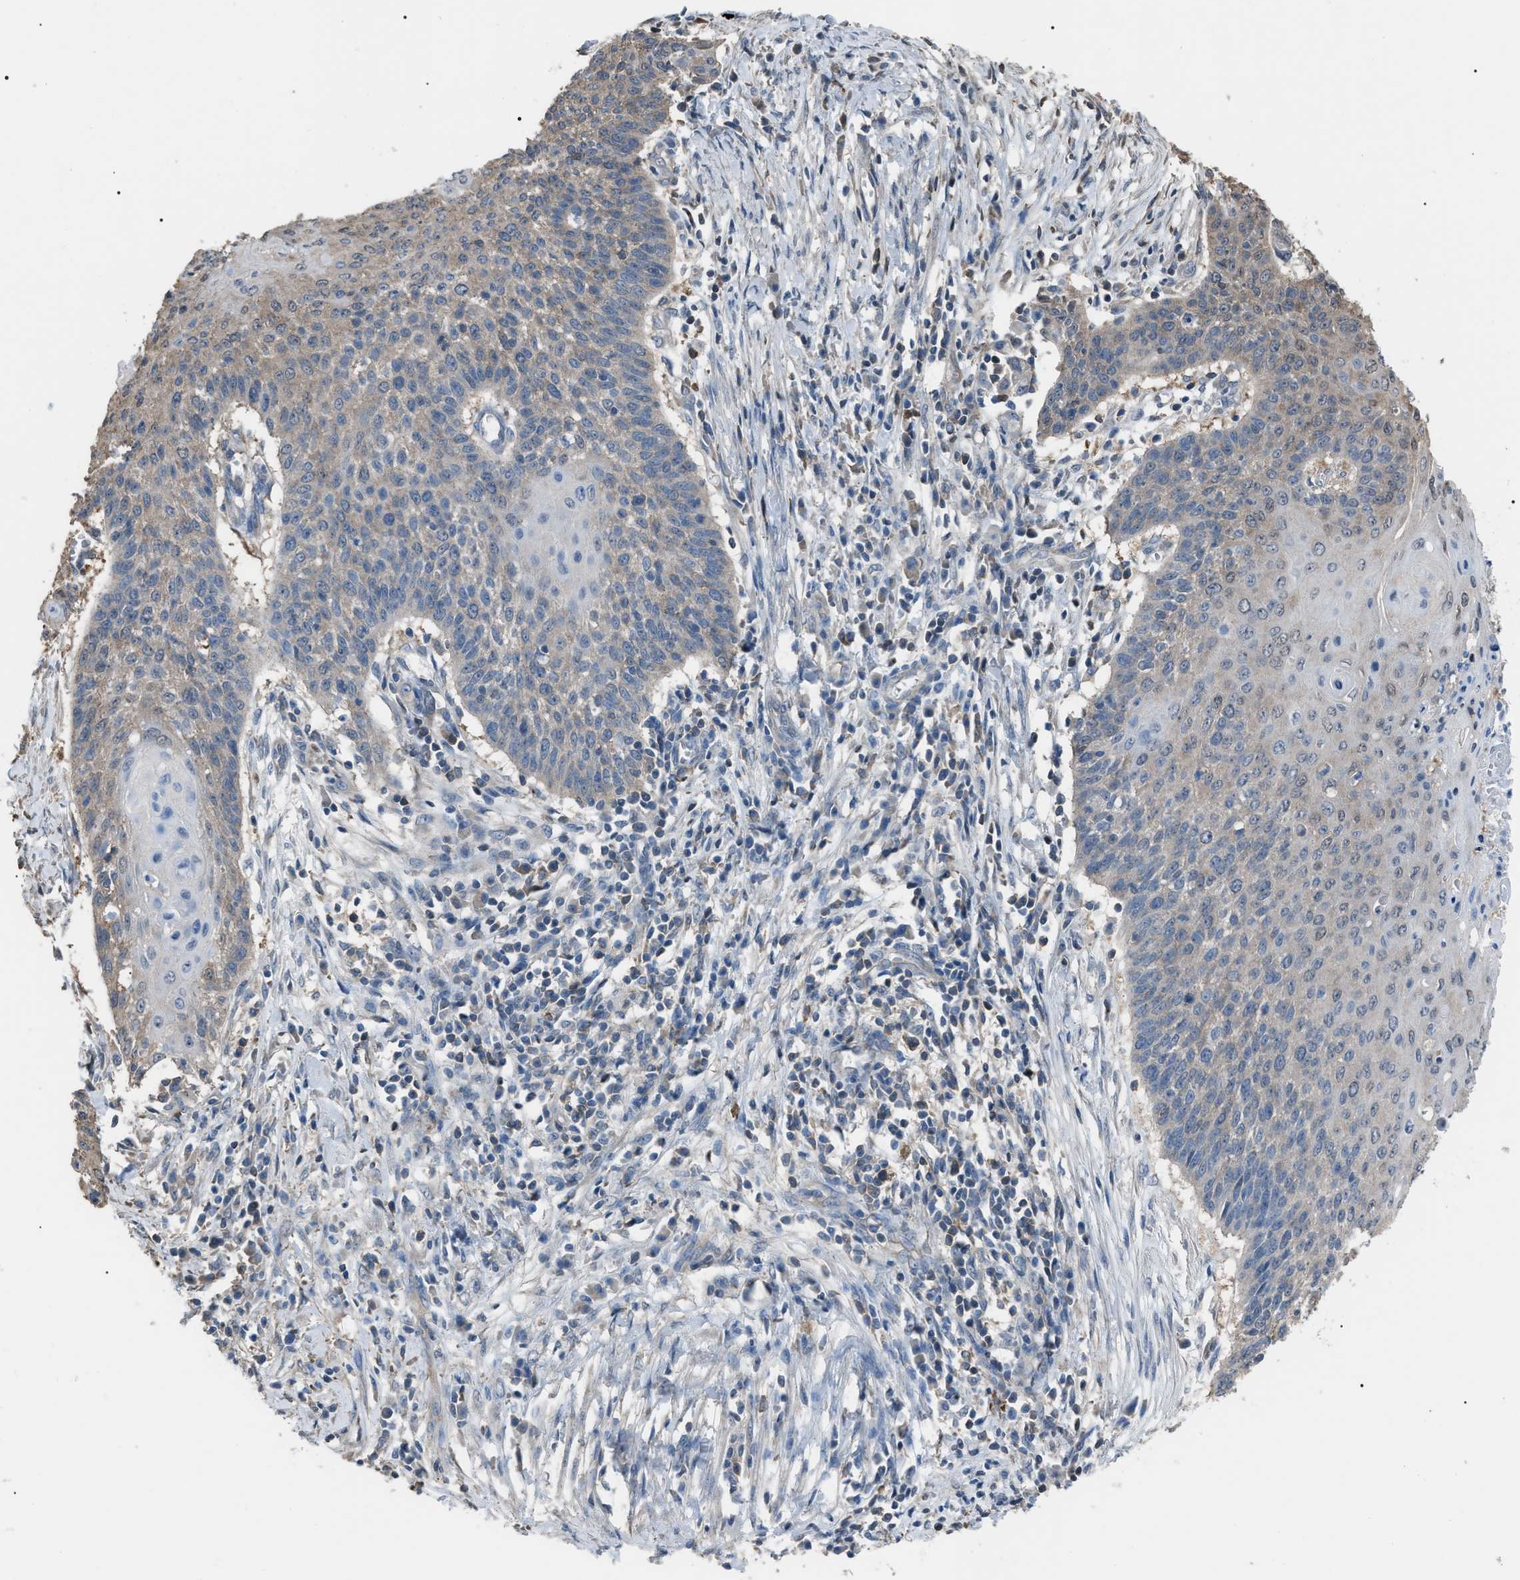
{"staining": {"intensity": "weak", "quantity": "<25%", "location": "cytoplasmic/membranous"}, "tissue": "cervical cancer", "cell_type": "Tumor cells", "image_type": "cancer", "snomed": [{"axis": "morphology", "description": "Squamous cell carcinoma, NOS"}, {"axis": "topography", "description": "Cervix"}], "caption": "High magnification brightfield microscopy of cervical cancer (squamous cell carcinoma) stained with DAB (3,3'-diaminobenzidine) (brown) and counterstained with hematoxylin (blue): tumor cells show no significant staining.", "gene": "PDCD5", "patient": {"sex": "female", "age": 39}}